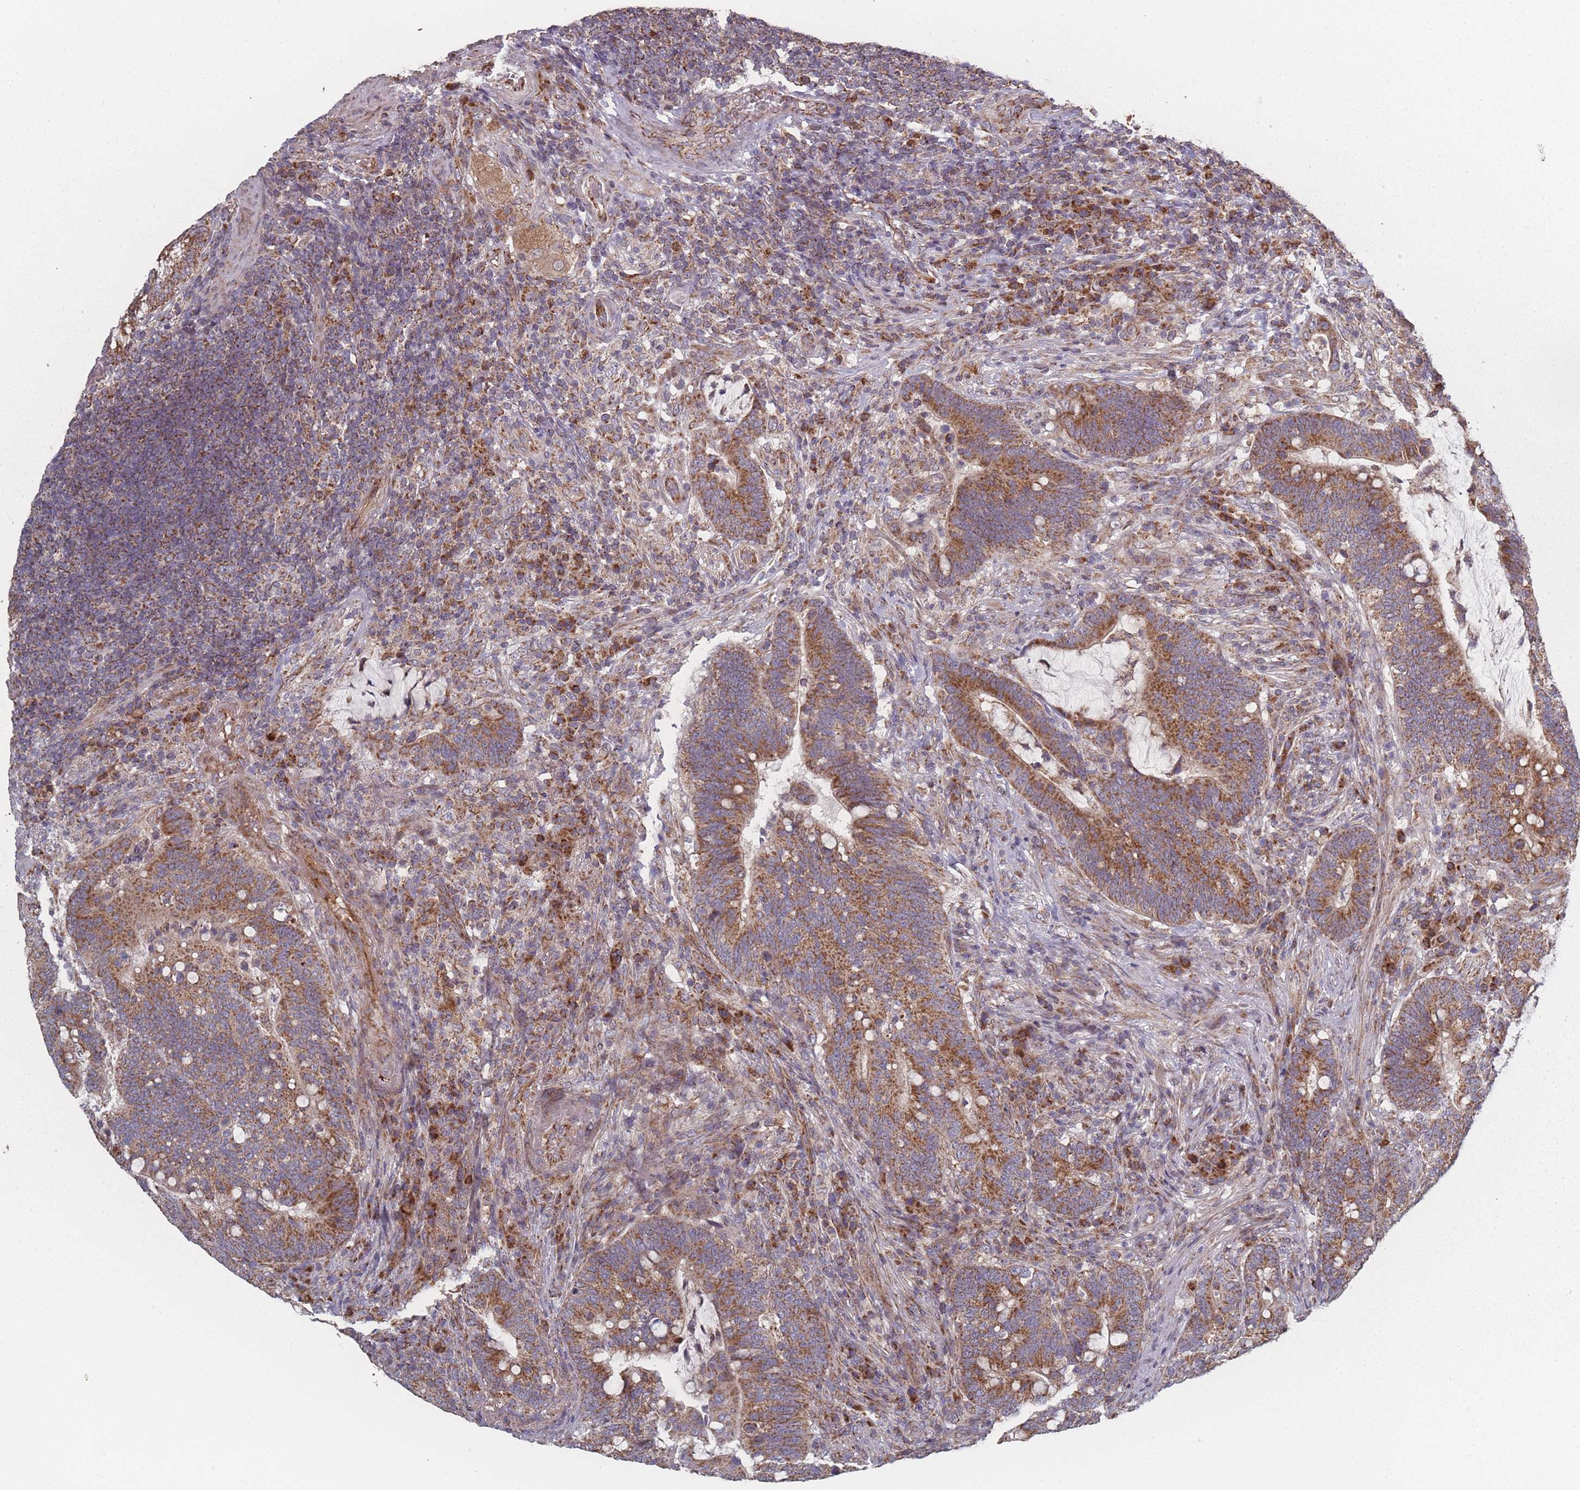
{"staining": {"intensity": "moderate", "quantity": ">75%", "location": "cytoplasmic/membranous"}, "tissue": "colorectal cancer", "cell_type": "Tumor cells", "image_type": "cancer", "snomed": [{"axis": "morphology", "description": "Normal tissue, NOS"}, {"axis": "morphology", "description": "Adenocarcinoma, NOS"}, {"axis": "topography", "description": "Colon"}], "caption": "An IHC micrograph of tumor tissue is shown. Protein staining in brown highlights moderate cytoplasmic/membranous positivity in colorectal cancer (adenocarcinoma) within tumor cells.", "gene": "PSMB3", "patient": {"sex": "female", "age": 66}}